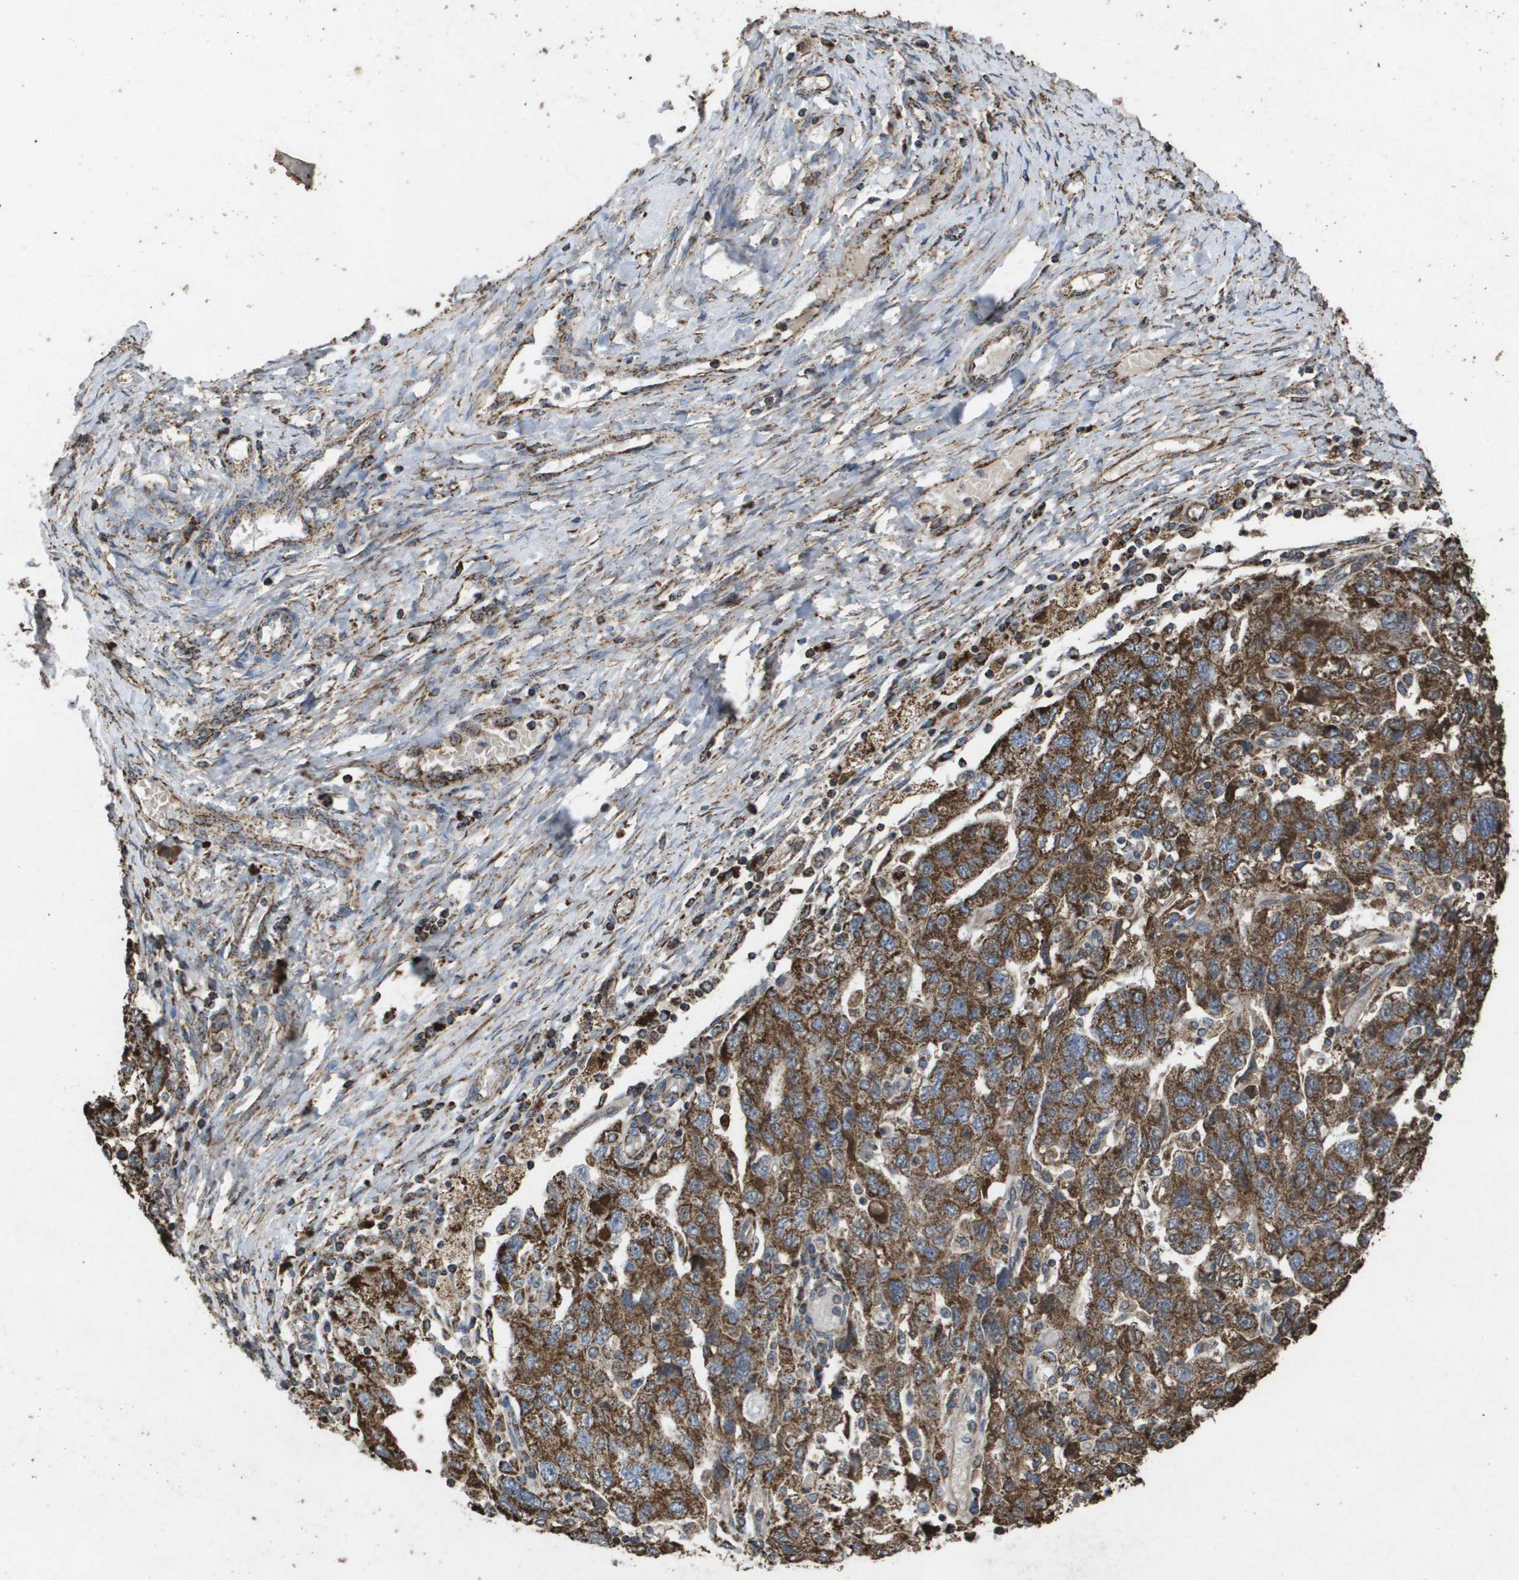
{"staining": {"intensity": "moderate", "quantity": ">75%", "location": "cytoplasmic/membranous"}, "tissue": "ovarian cancer", "cell_type": "Tumor cells", "image_type": "cancer", "snomed": [{"axis": "morphology", "description": "Carcinoma, NOS"}, {"axis": "morphology", "description": "Cystadenocarcinoma, serous, NOS"}, {"axis": "topography", "description": "Ovary"}], "caption": "Protein staining by IHC displays moderate cytoplasmic/membranous staining in about >75% of tumor cells in ovarian carcinoma.", "gene": "HSPE1", "patient": {"sex": "female", "age": 69}}